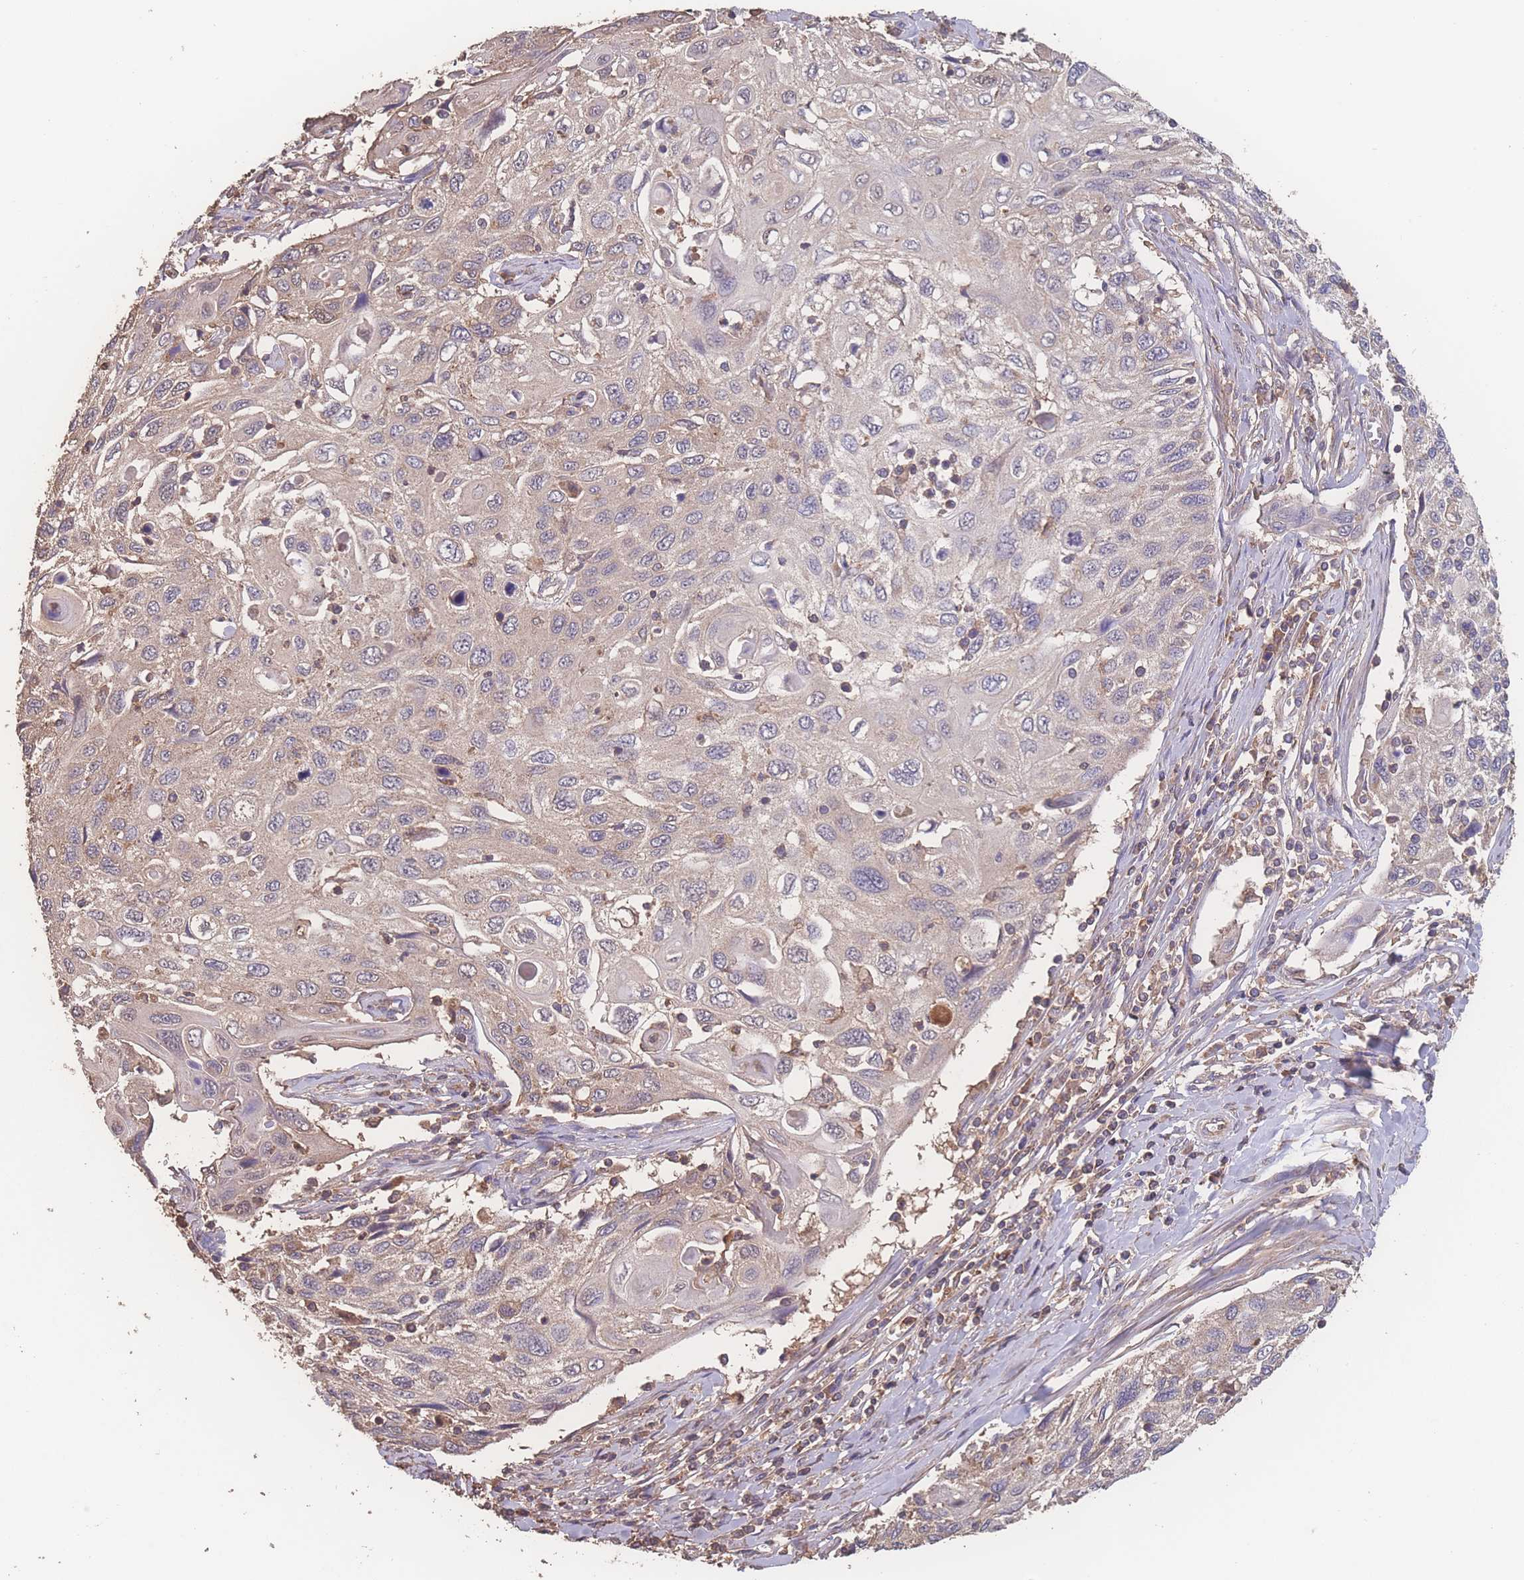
{"staining": {"intensity": "weak", "quantity": "<25%", "location": "cytoplasmic/membranous"}, "tissue": "cervical cancer", "cell_type": "Tumor cells", "image_type": "cancer", "snomed": [{"axis": "morphology", "description": "Squamous cell carcinoma, NOS"}, {"axis": "topography", "description": "Cervix"}], "caption": "This is an immunohistochemistry histopathology image of human cervical squamous cell carcinoma. There is no expression in tumor cells.", "gene": "ATXN10", "patient": {"sex": "female", "age": 70}}